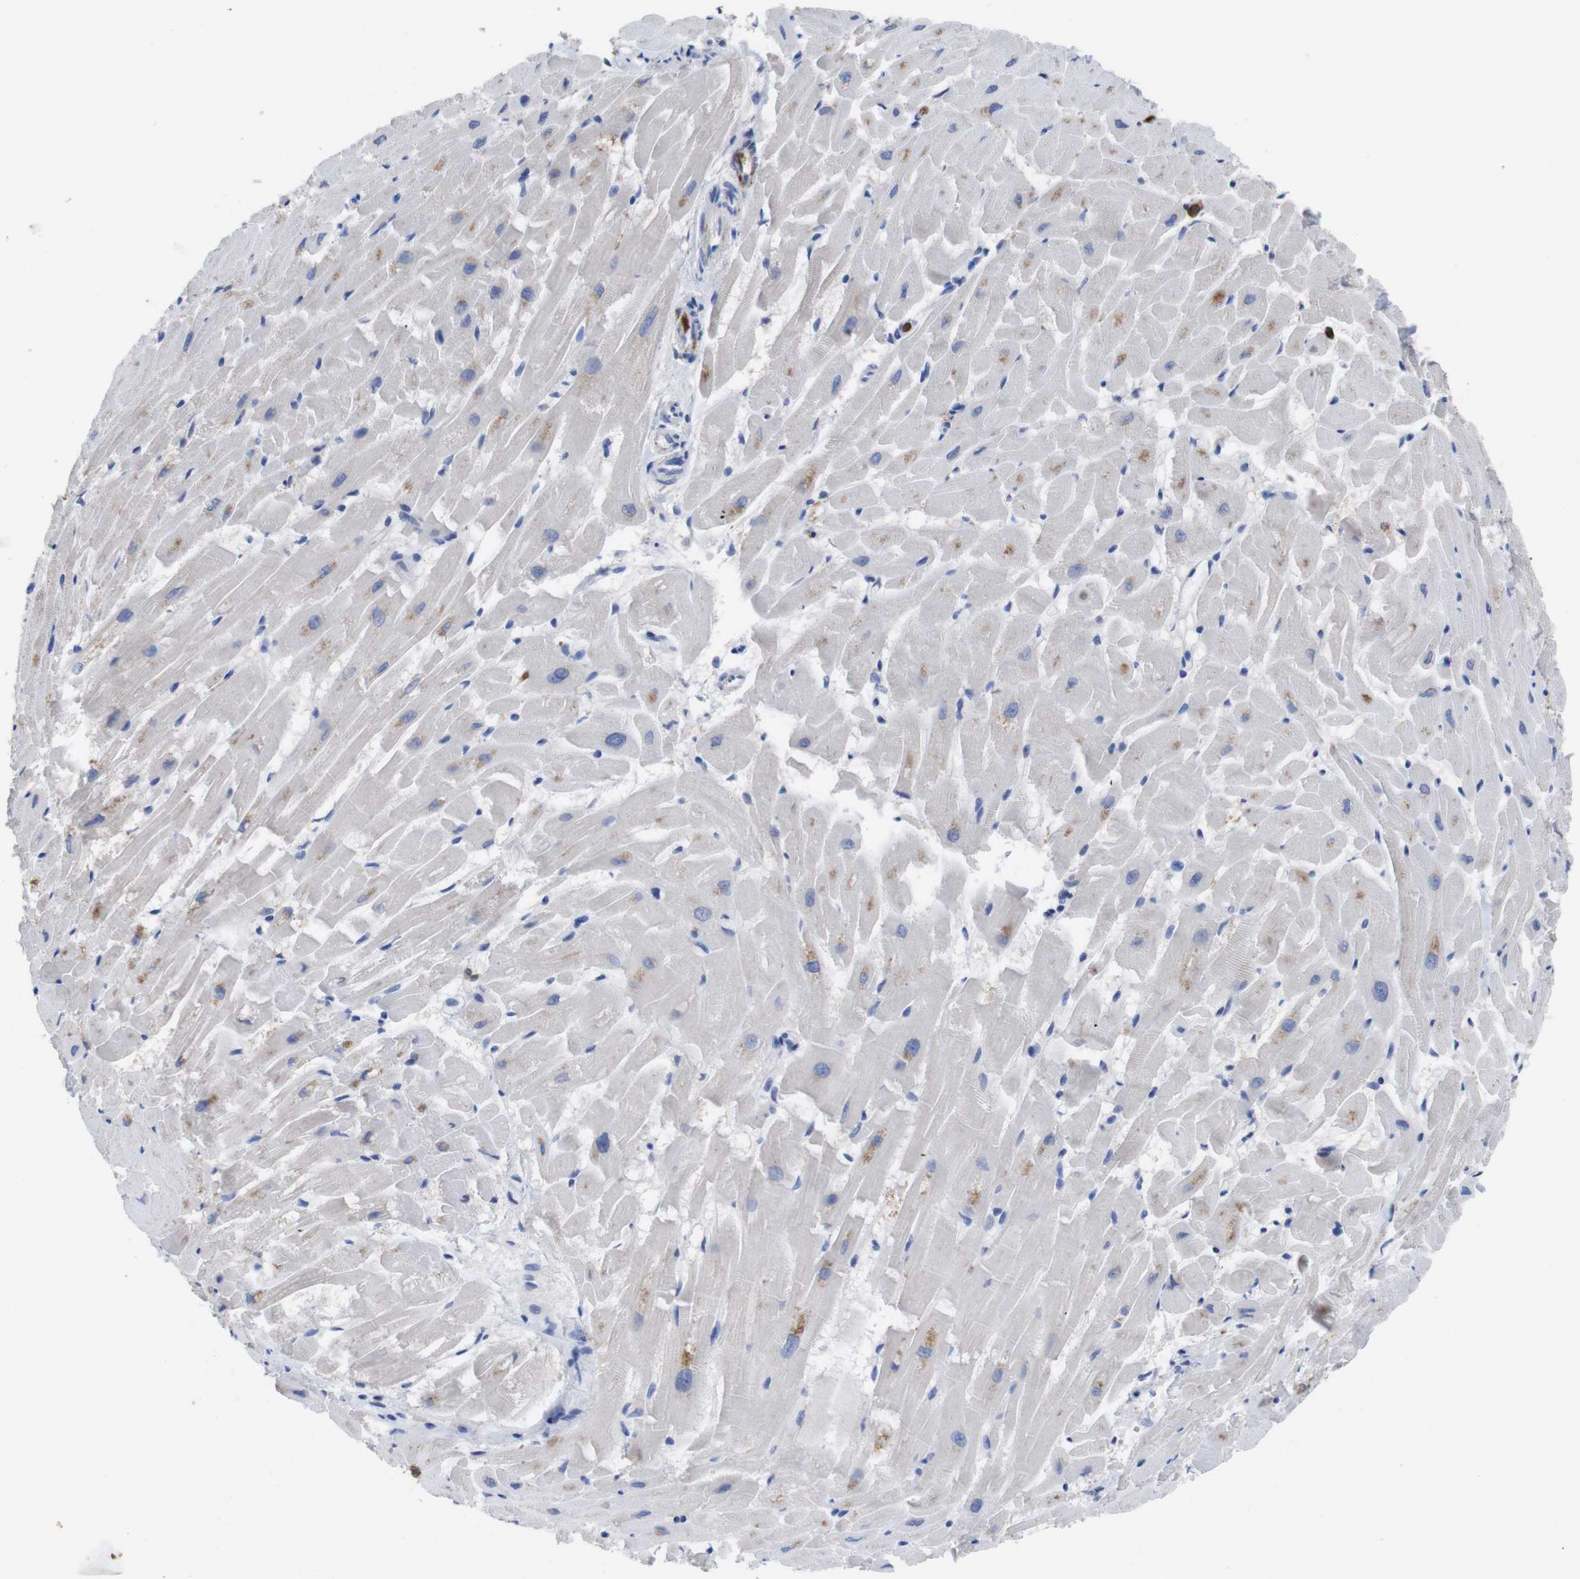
{"staining": {"intensity": "weak", "quantity": "<25%", "location": "cytoplasmic/membranous"}, "tissue": "heart muscle", "cell_type": "Cardiomyocytes", "image_type": "normal", "snomed": [{"axis": "morphology", "description": "Normal tissue, NOS"}, {"axis": "topography", "description": "Heart"}], "caption": "An IHC histopathology image of unremarkable heart muscle is shown. There is no staining in cardiomyocytes of heart muscle.", "gene": "C5AR1", "patient": {"sex": "female", "age": 19}}